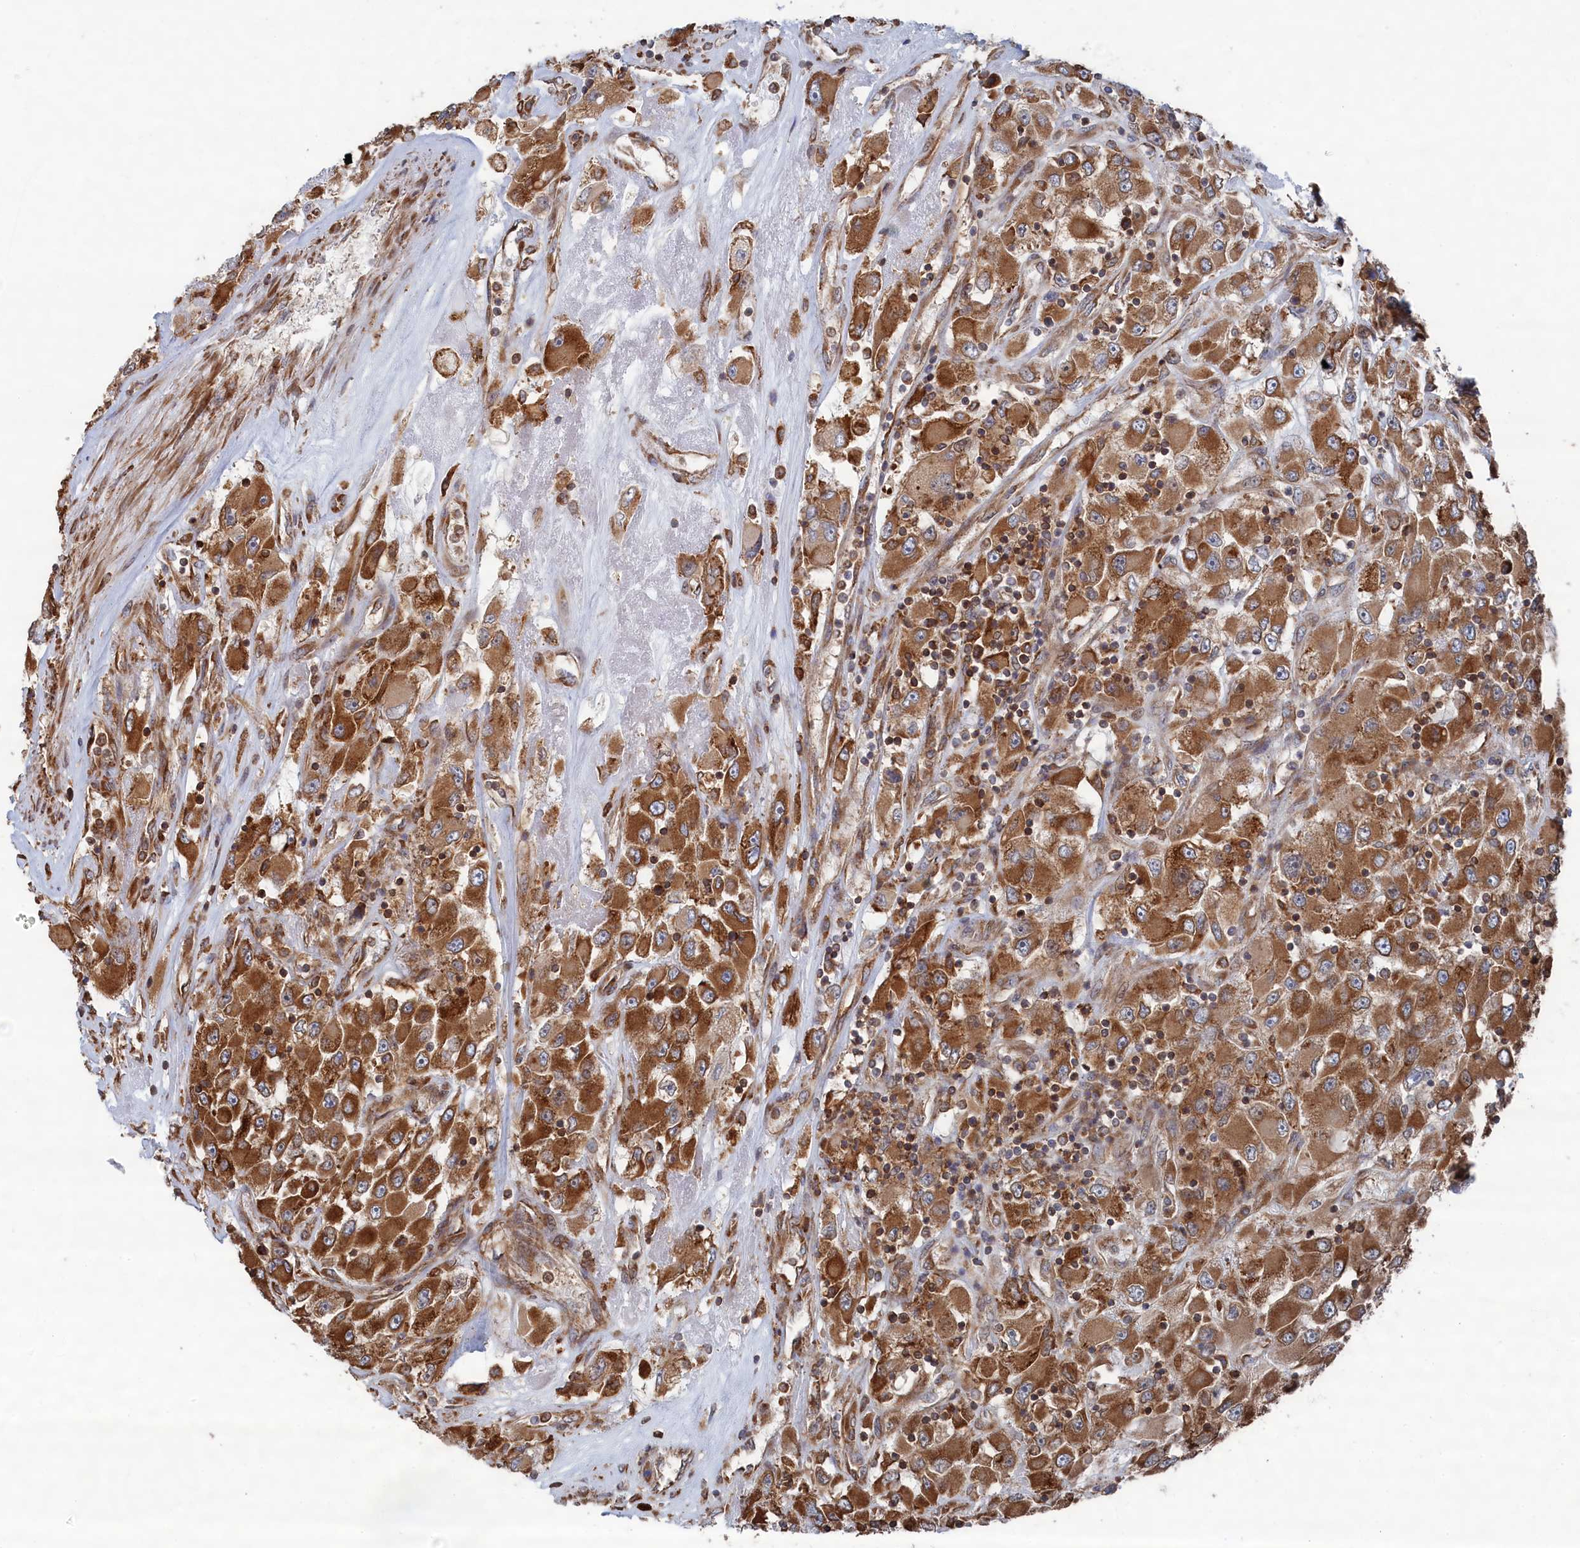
{"staining": {"intensity": "moderate", "quantity": ">75%", "location": "cytoplasmic/membranous"}, "tissue": "renal cancer", "cell_type": "Tumor cells", "image_type": "cancer", "snomed": [{"axis": "morphology", "description": "Adenocarcinoma, NOS"}, {"axis": "topography", "description": "Kidney"}], "caption": "Human renal cancer (adenocarcinoma) stained with a protein marker displays moderate staining in tumor cells.", "gene": "BPIFB6", "patient": {"sex": "female", "age": 52}}